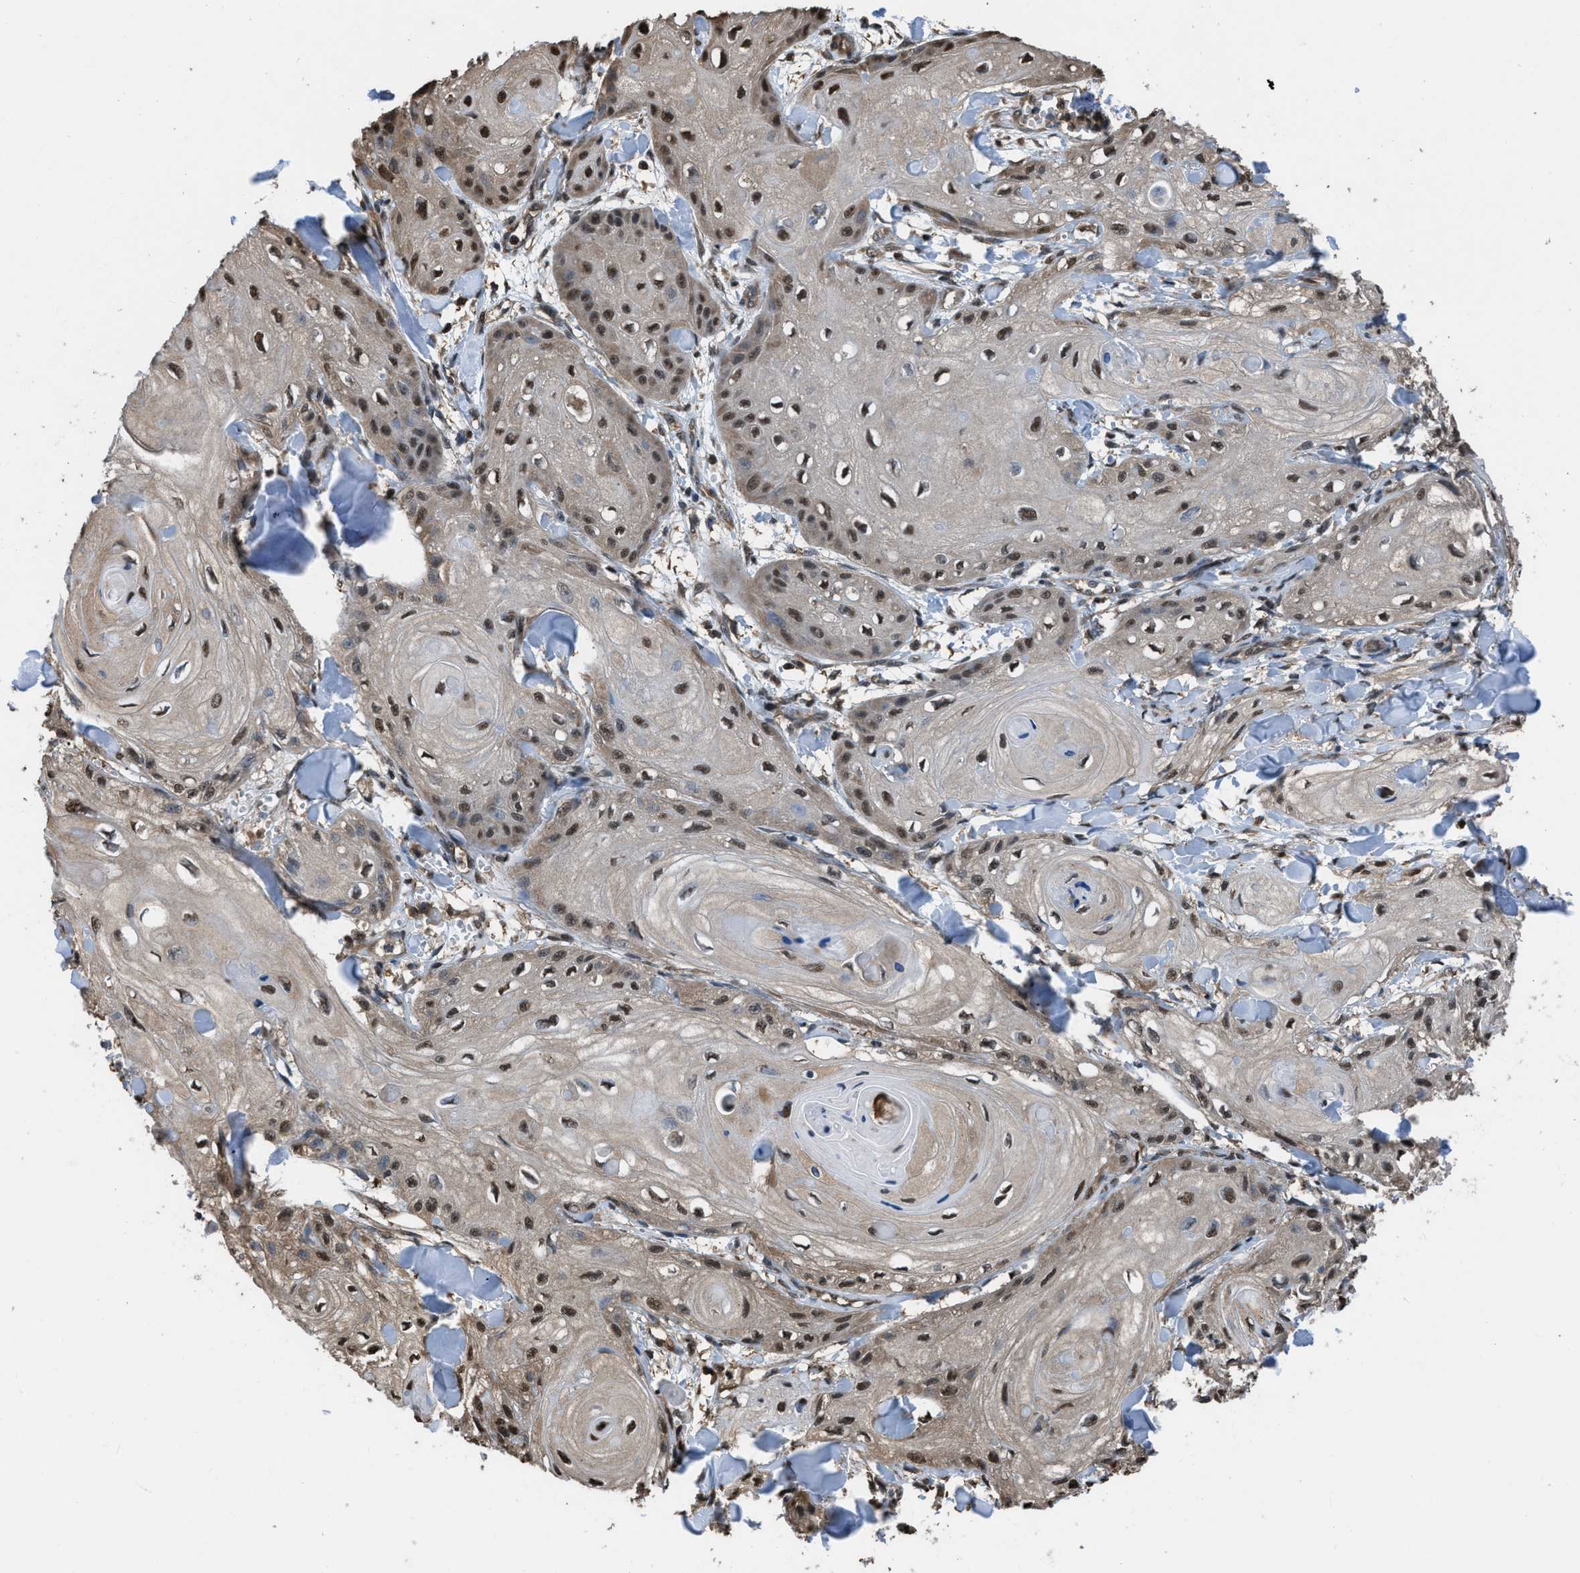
{"staining": {"intensity": "moderate", "quantity": ">75%", "location": "nuclear"}, "tissue": "skin cancer", "cell_type": "Tumor cells", "image_type": "cancer", "snomed": [{"axis": "morphology", "description": "Squamous cell carcinoma, NOS"}, {"axis": "topography", "description": "Skin"}], "caption": "Skin cancer (squamous cell carcinoma) stained for a protein (brown) demonstrates moderate nuclear positive staining in about >75% of tumor cells.", "gene": "FNTA", "patient": {"sex": "male", "age": 74}}